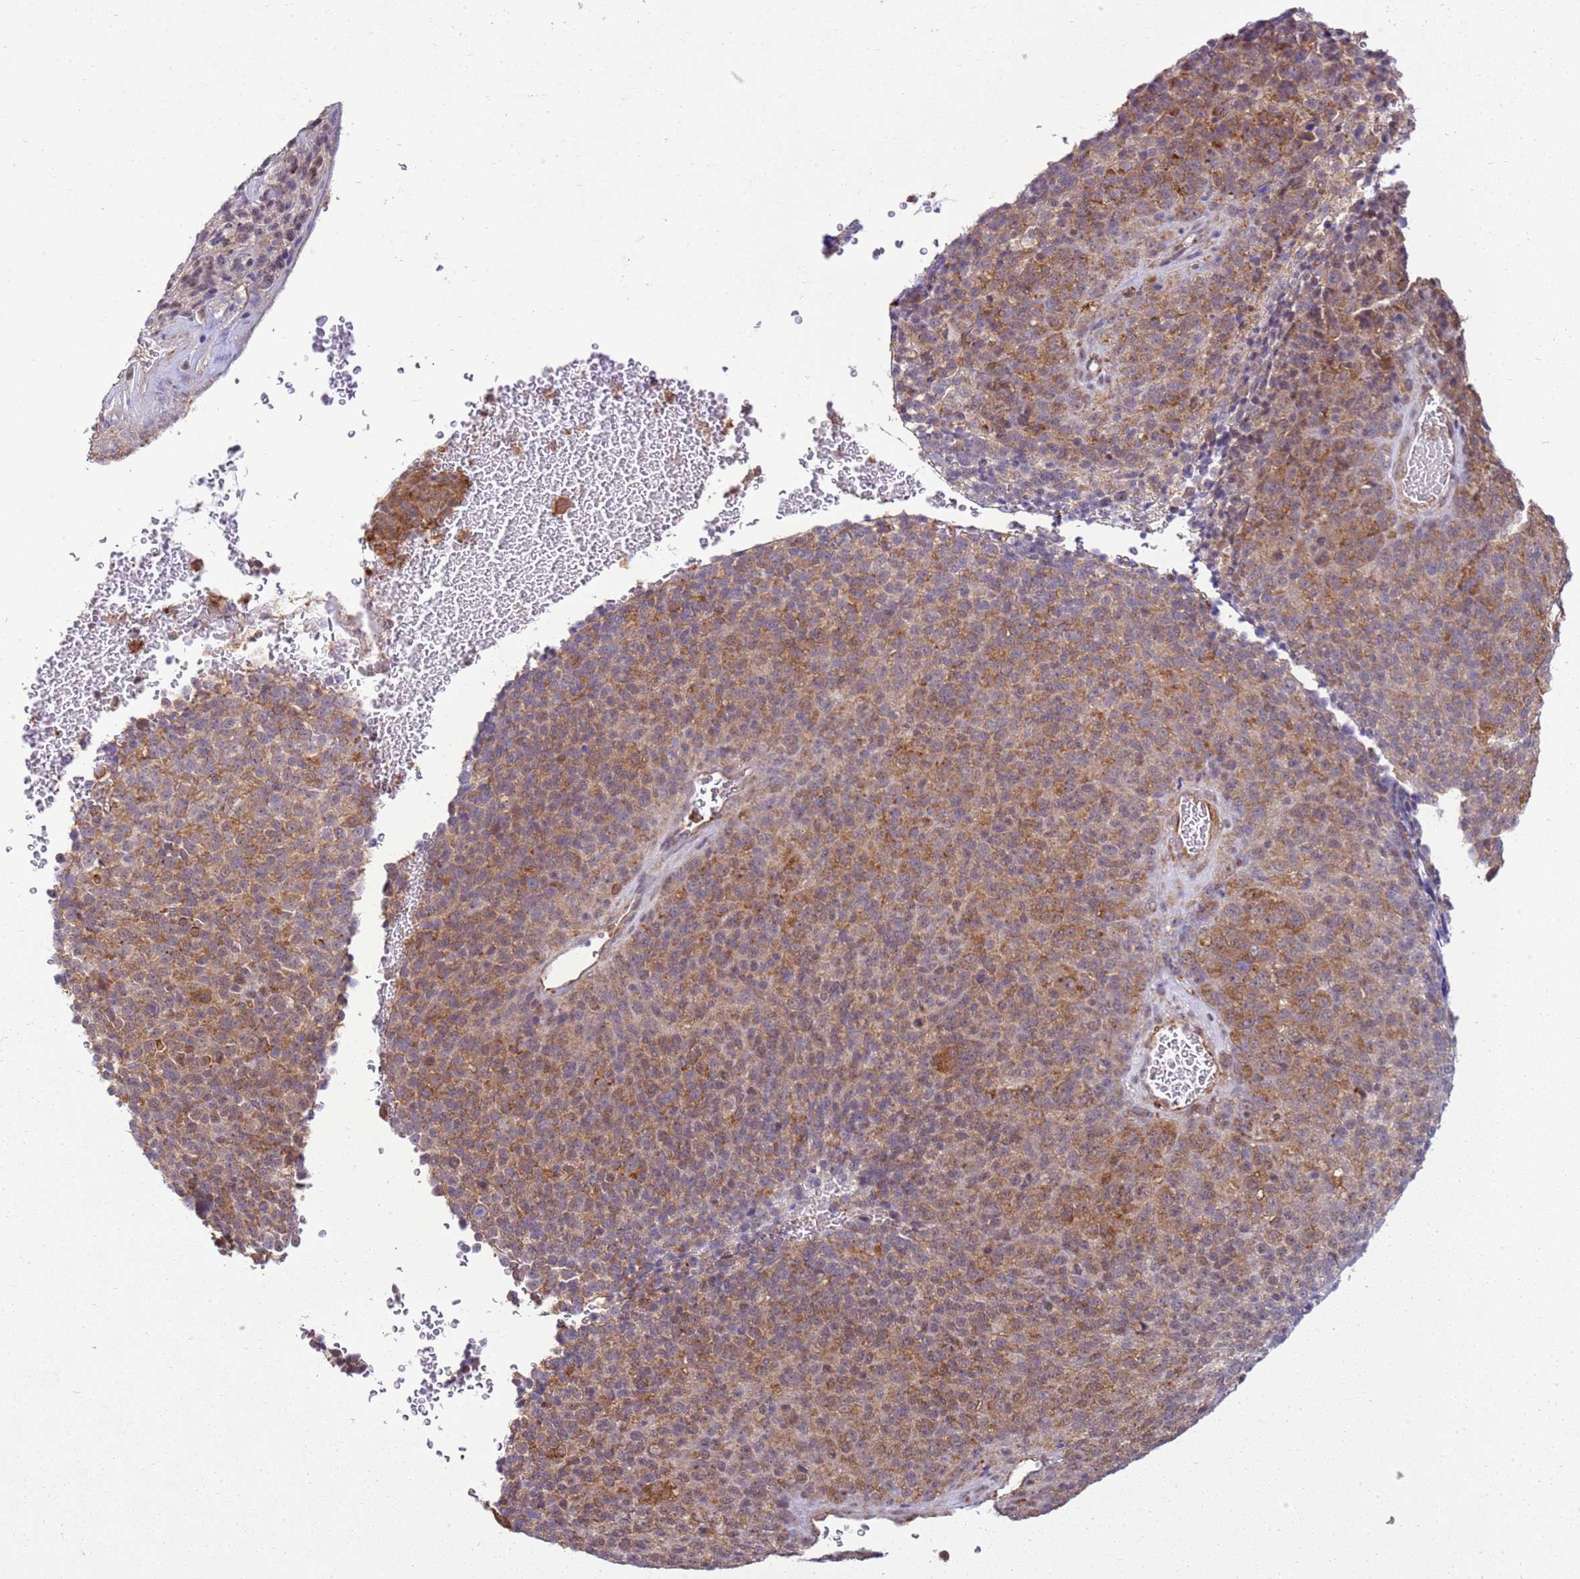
{"staining": {"intensity": "moderate", "quantity": ">75%", "location": "cytoplasmic/membranous"}, "tissue": "melanoma", "cell_type": "Tumor cells", "image_type": "cancer", "snomed": [{"axis": "morphology", "description": "Malignant melanoma, Metastatic site"}, {"axis": "topography", "description": "Brain"}], "caption": "Tumor cells exhibit medium levels of moderate cytoplasmic/membranous positivity in about >75% of cells in human malignant melanoma (metastatic site).", "gene": "GABRE", "patient": {"sex": "female", "age": 56}}